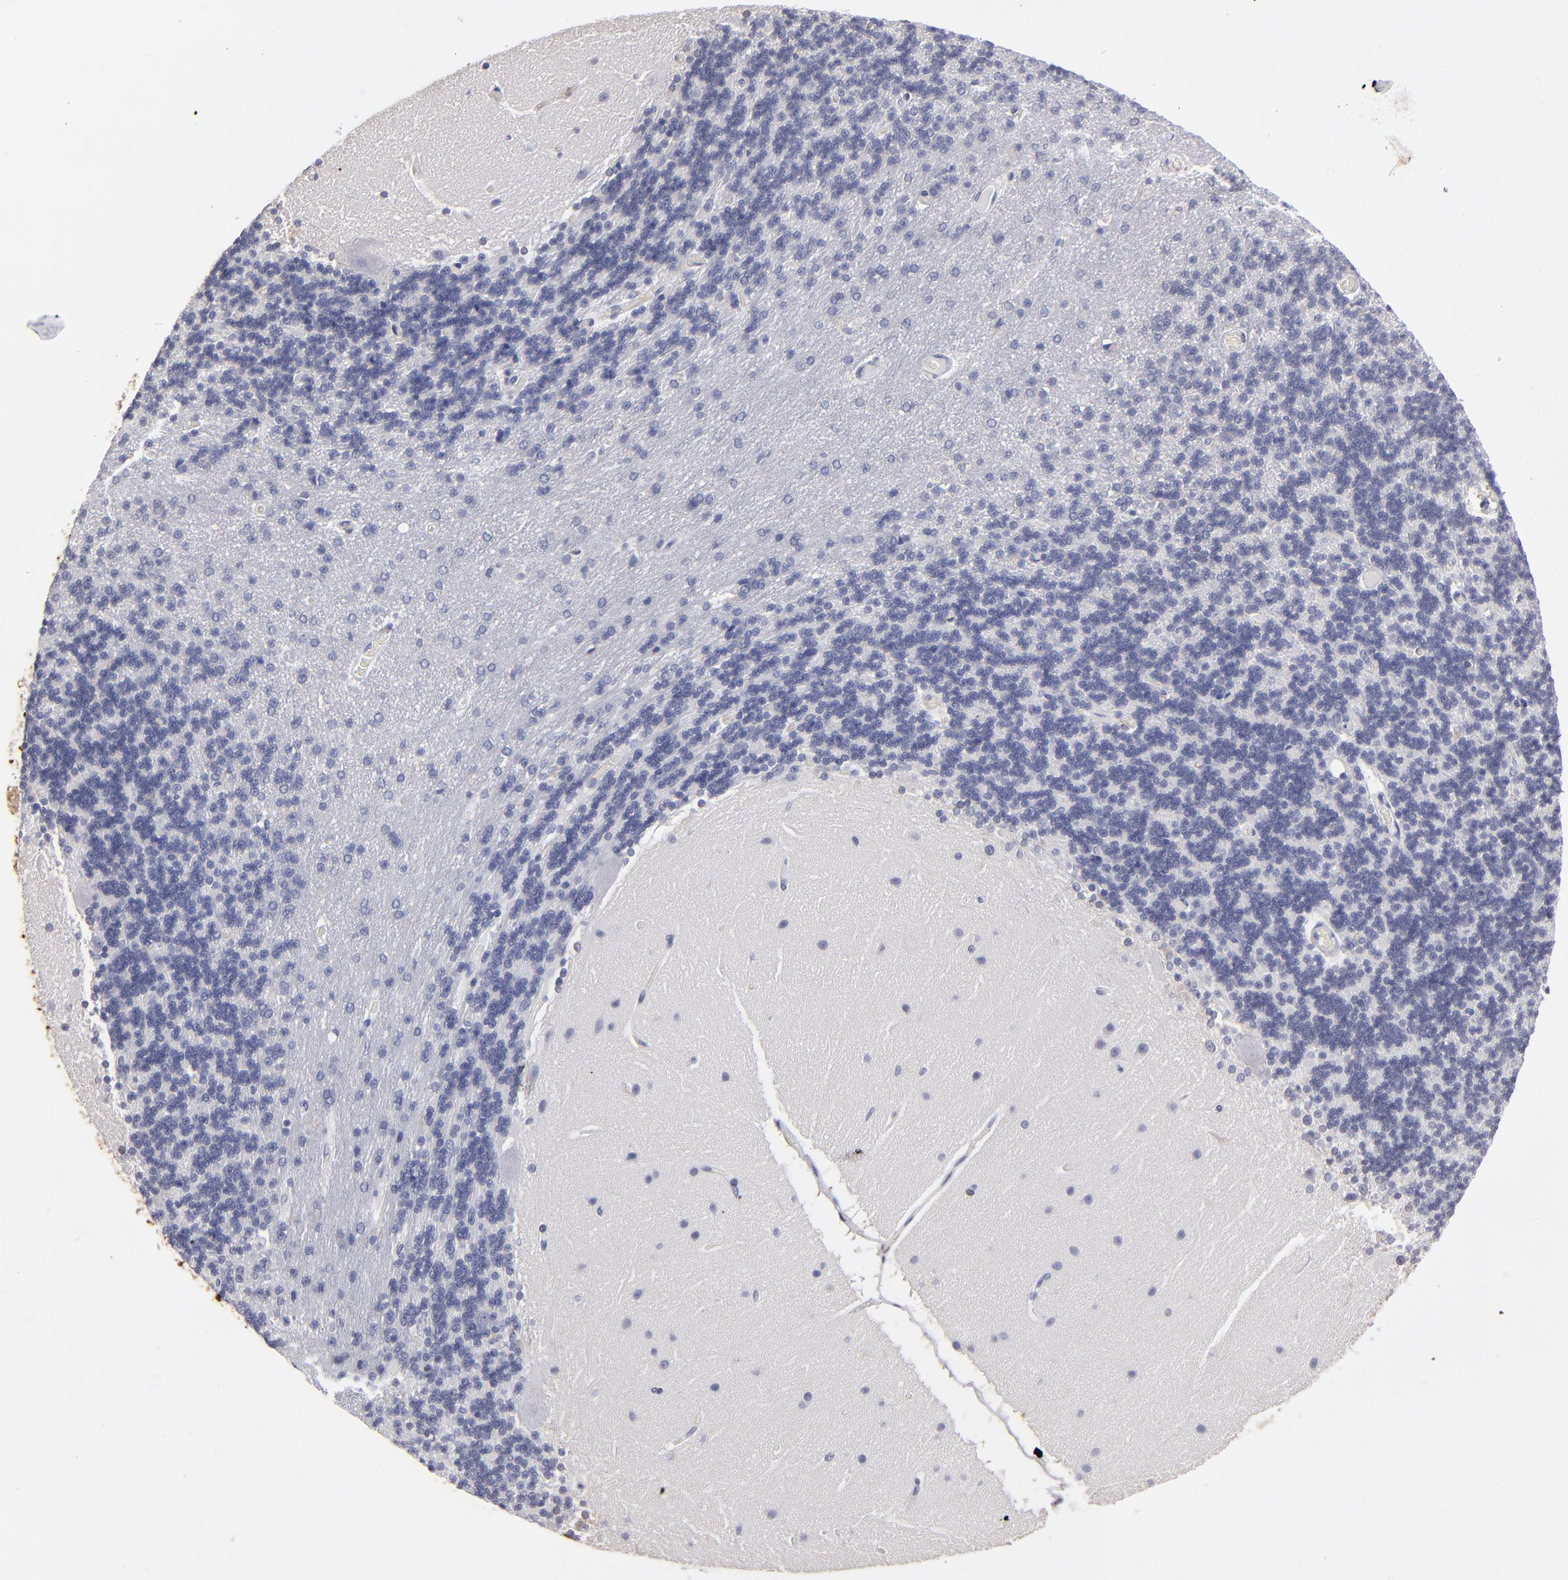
{"staining": {"intensity": "negative", "quantity": "none", "location": "none"}, "tissue": "cerebellum", "cell_type": "Cells in granular layer", "image_type": "normal", "snomed": [{"axis": "morphology", "description": "Normal tissue, NOS"}, {"axis": "topography", "description": "Cerebellum"}], "caption": "Unremarkable cerebellum was stained to show a protein in brown. There is no significant positivity in cells in granular layer. The staining was performed using DAB (3,3'-diaminobenzidine) to visualize the protein expression in brown, while the nuclei were stained in blue with hematoxylin (Magnification: 20x).", "gene": "FABP4", "patient": {"sex": "female", "age": 54}}